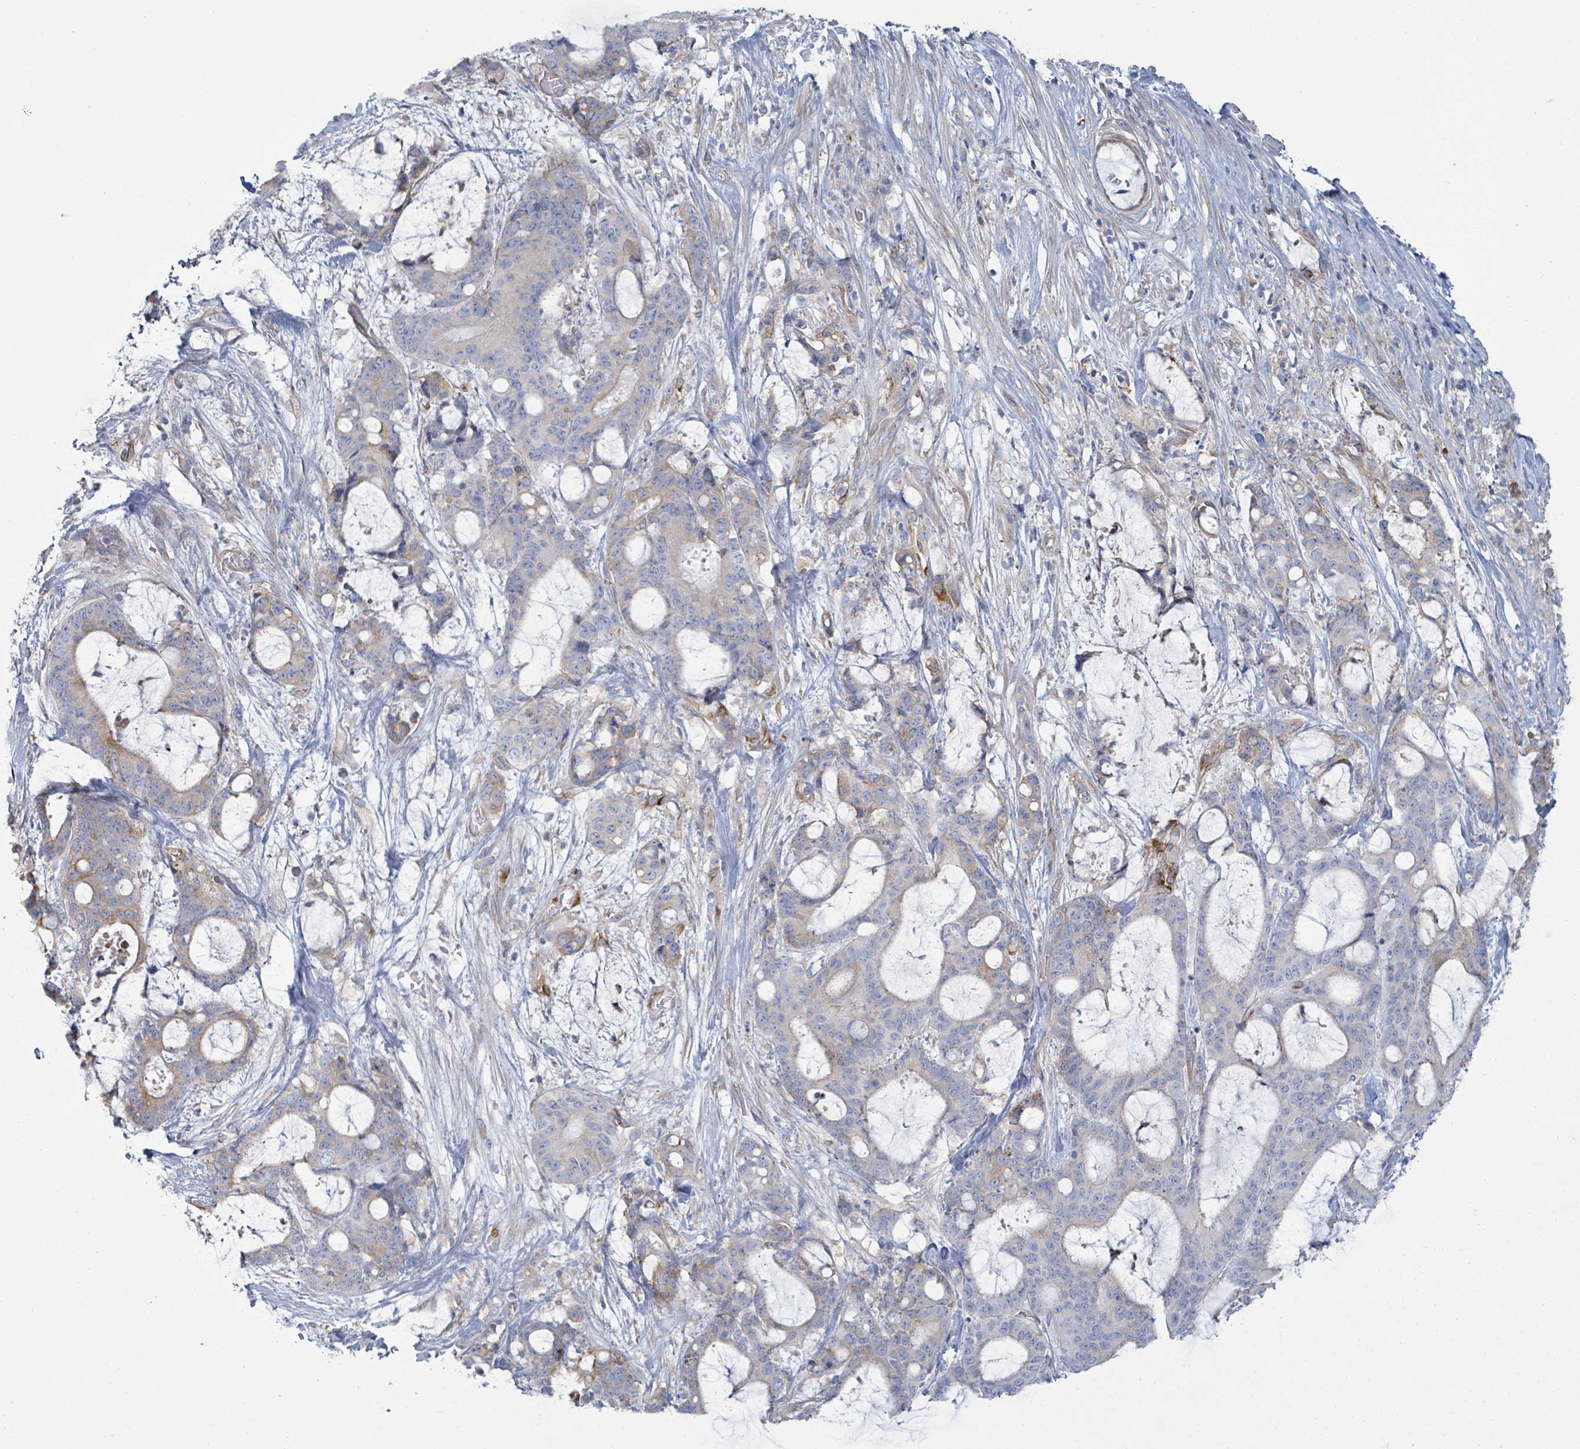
{"staining": {"intensity": "weak", "quantity": "<25%", "location": "cytoplasmic/membranous"}, "tissue": "liver cancer", "cell_type": "Tumor cells", "image_type": "cancer", "snomed": [{"axis": "morphology", "description": "Normal tissue, NOS"}, {"axis": "morphology", "description": "Cholangiocarcinoma"}, {"axis": "topography", "description": "Liver"}, {"axis": "topography", "description": "Peripheral nerve tissue"}], "caption": "DAB immunohistochemical staining of liver cholangiocarcinoma demonstrates no significant positivity in tumor cells.", "gene": "COL13A1", "patient": {"sex": "female", "age": 73}}